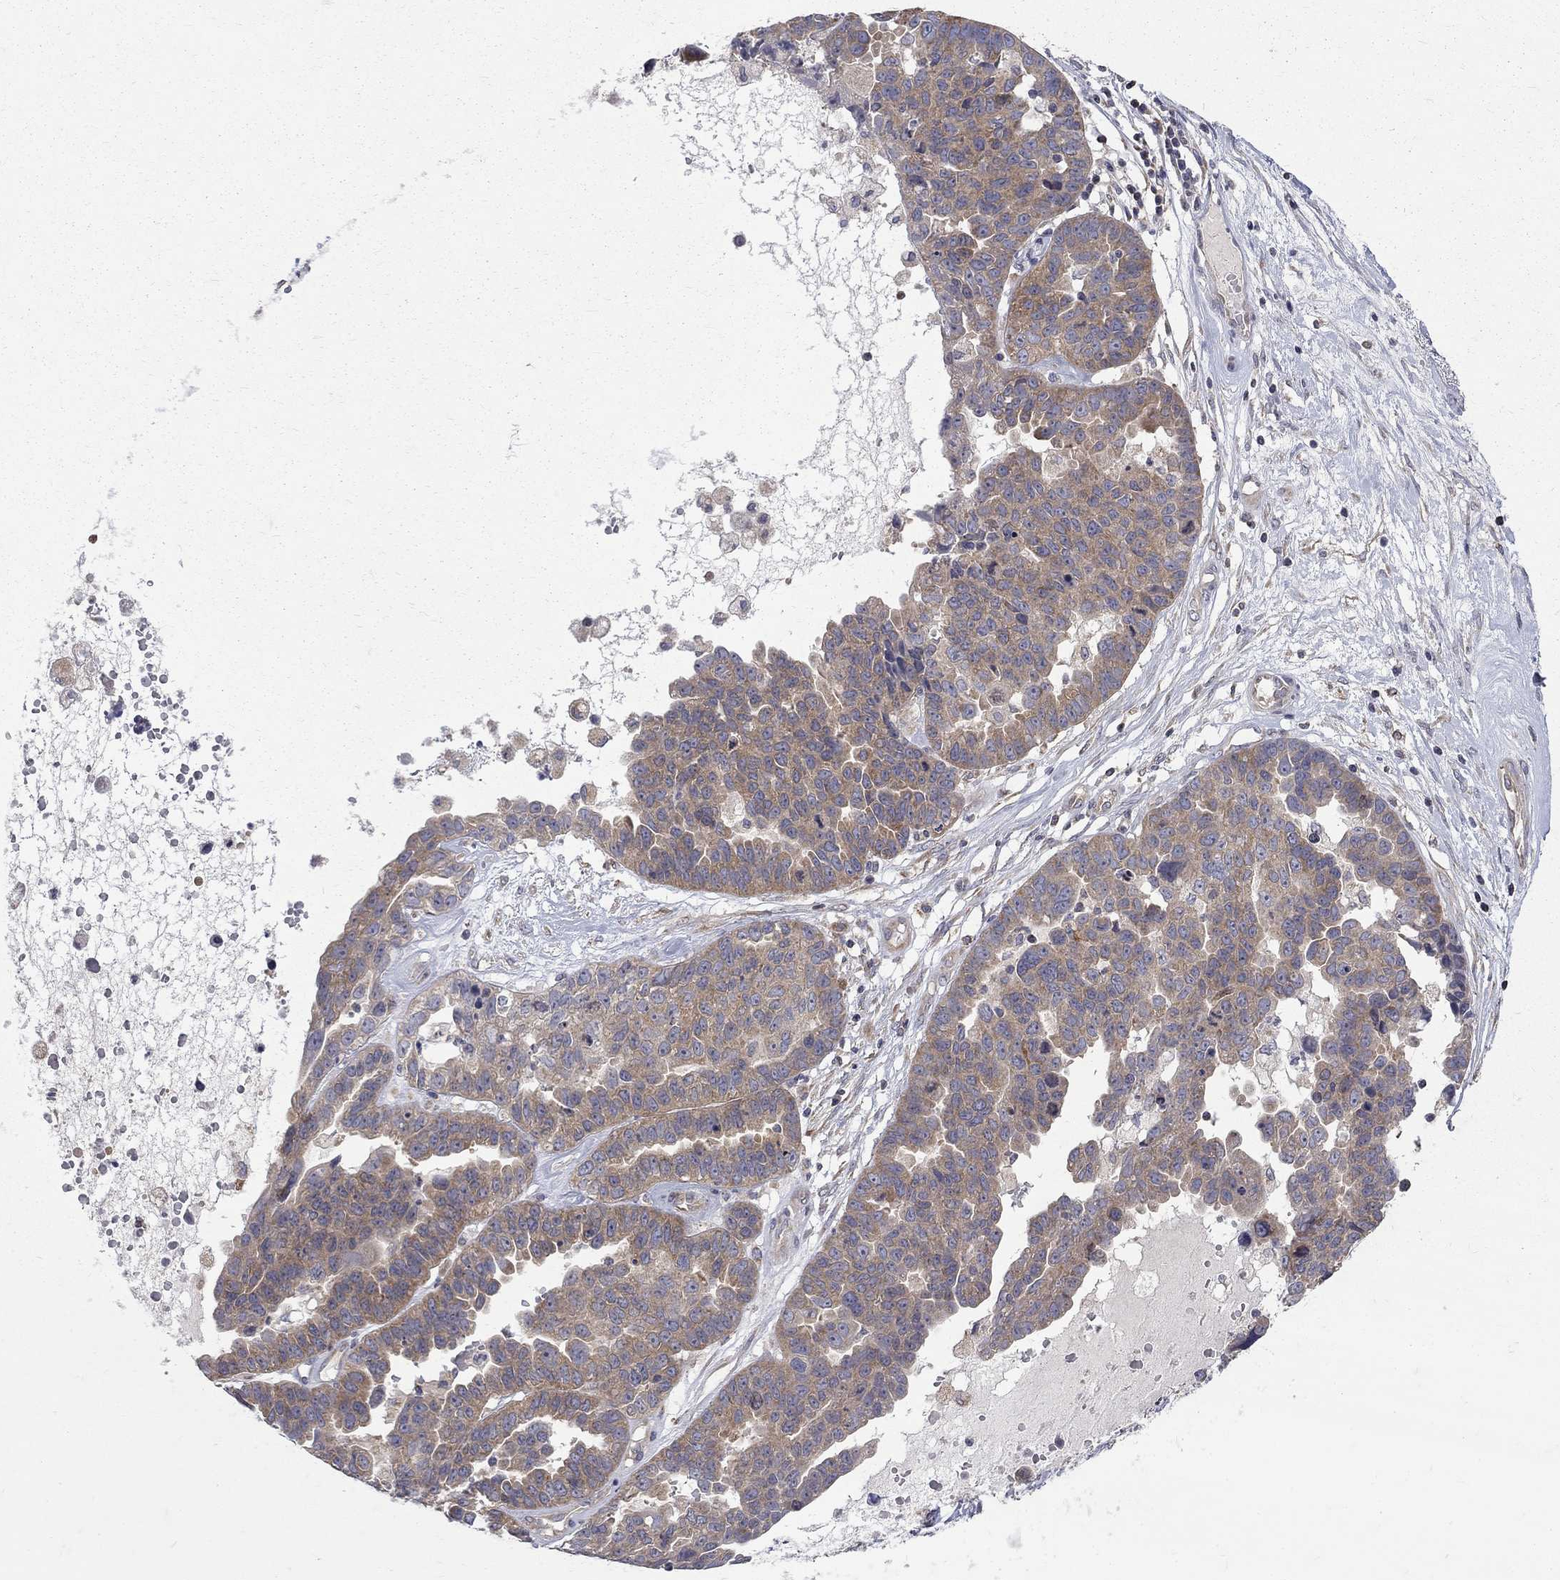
{"staining": {"intensity": "moderate", "quantity": "25%-75%", "location": "cytoplasmic/membranous"}, "tissue": "ovarian cancer", "cell_type": "Tumor cells", "image_type": "cancer", "snomed": [{"axis": "morphology", "description": "Cystadenocarcinoma, serous, NOS"}, {"axis": "topography", "description": "Ovary"}], "caption": "An immunohistochemistry (IHC) micrograph of tumor tissue is shown. Protein staining in brown highlights moderate cytoplasmic/membranous positivity in ovarian cancer (serous cystadenocarcinoma) within tumor cells.", "gene": "SH2B1", "patient": {"sex": "female", "age": 87}}